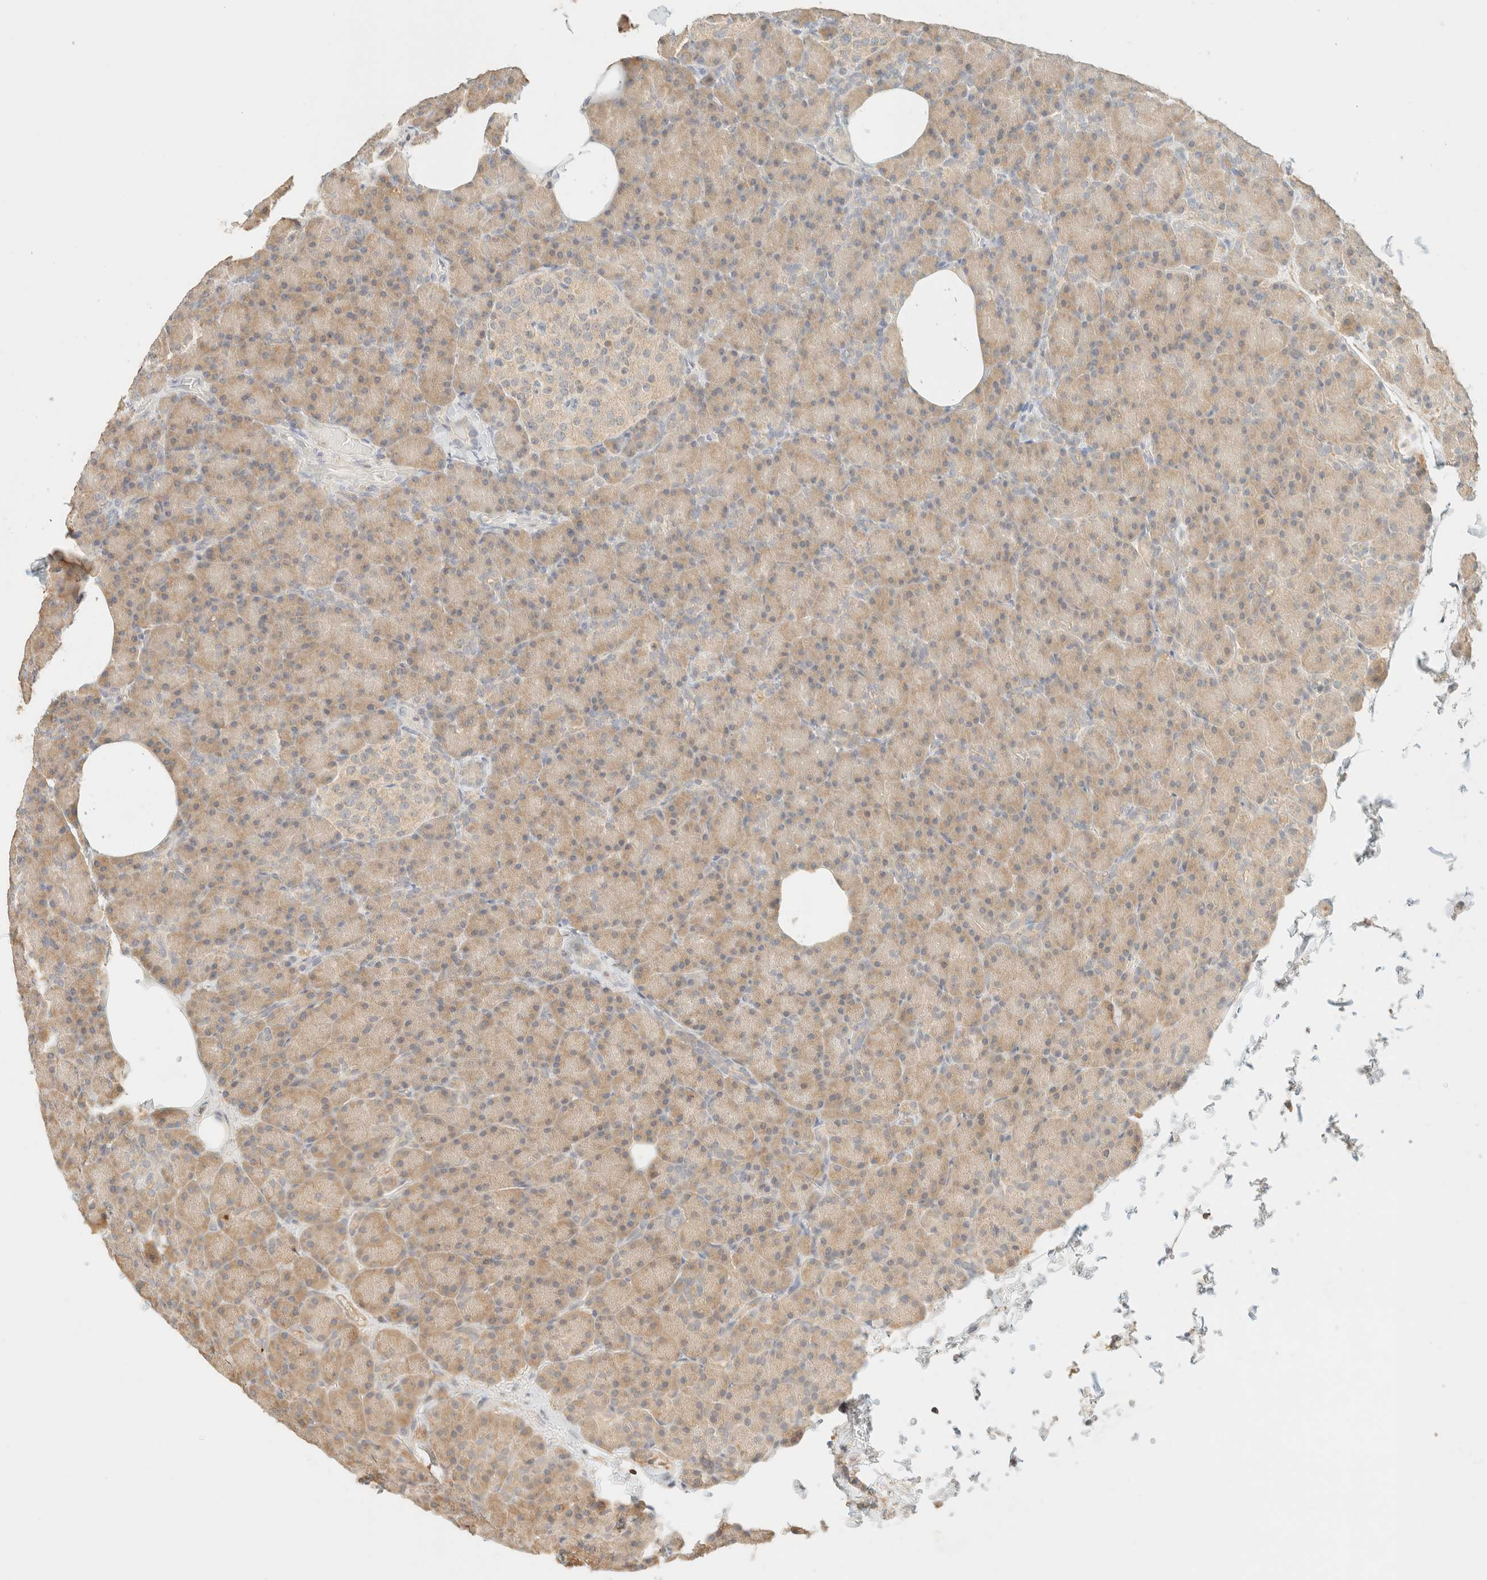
{"staining": {"intensity": "weak", "quantity": "25%-75%", "location": "cytoplasmic/membranous"}, "tissue": "pancreas", "cell_type": "Exocrine glandular cells", "image_type": "normal", "snomed": [{"axis": "morphology", "description": "Normal tissue, NOS"}, {"axis": "topography", "description": "Pancreas"}], "caption": "Immunohistochemistry (IHC) of unremarkable pancreas displays low levels of weak cytoplasmic/membranous expression in approximately 25%-75% of exocrine glandular cells. (DAB IHC, brown staining for protein, blue staining for nuclei).", "gene": "TIMD4", "patient": {"sex": "female", "age": 43}}